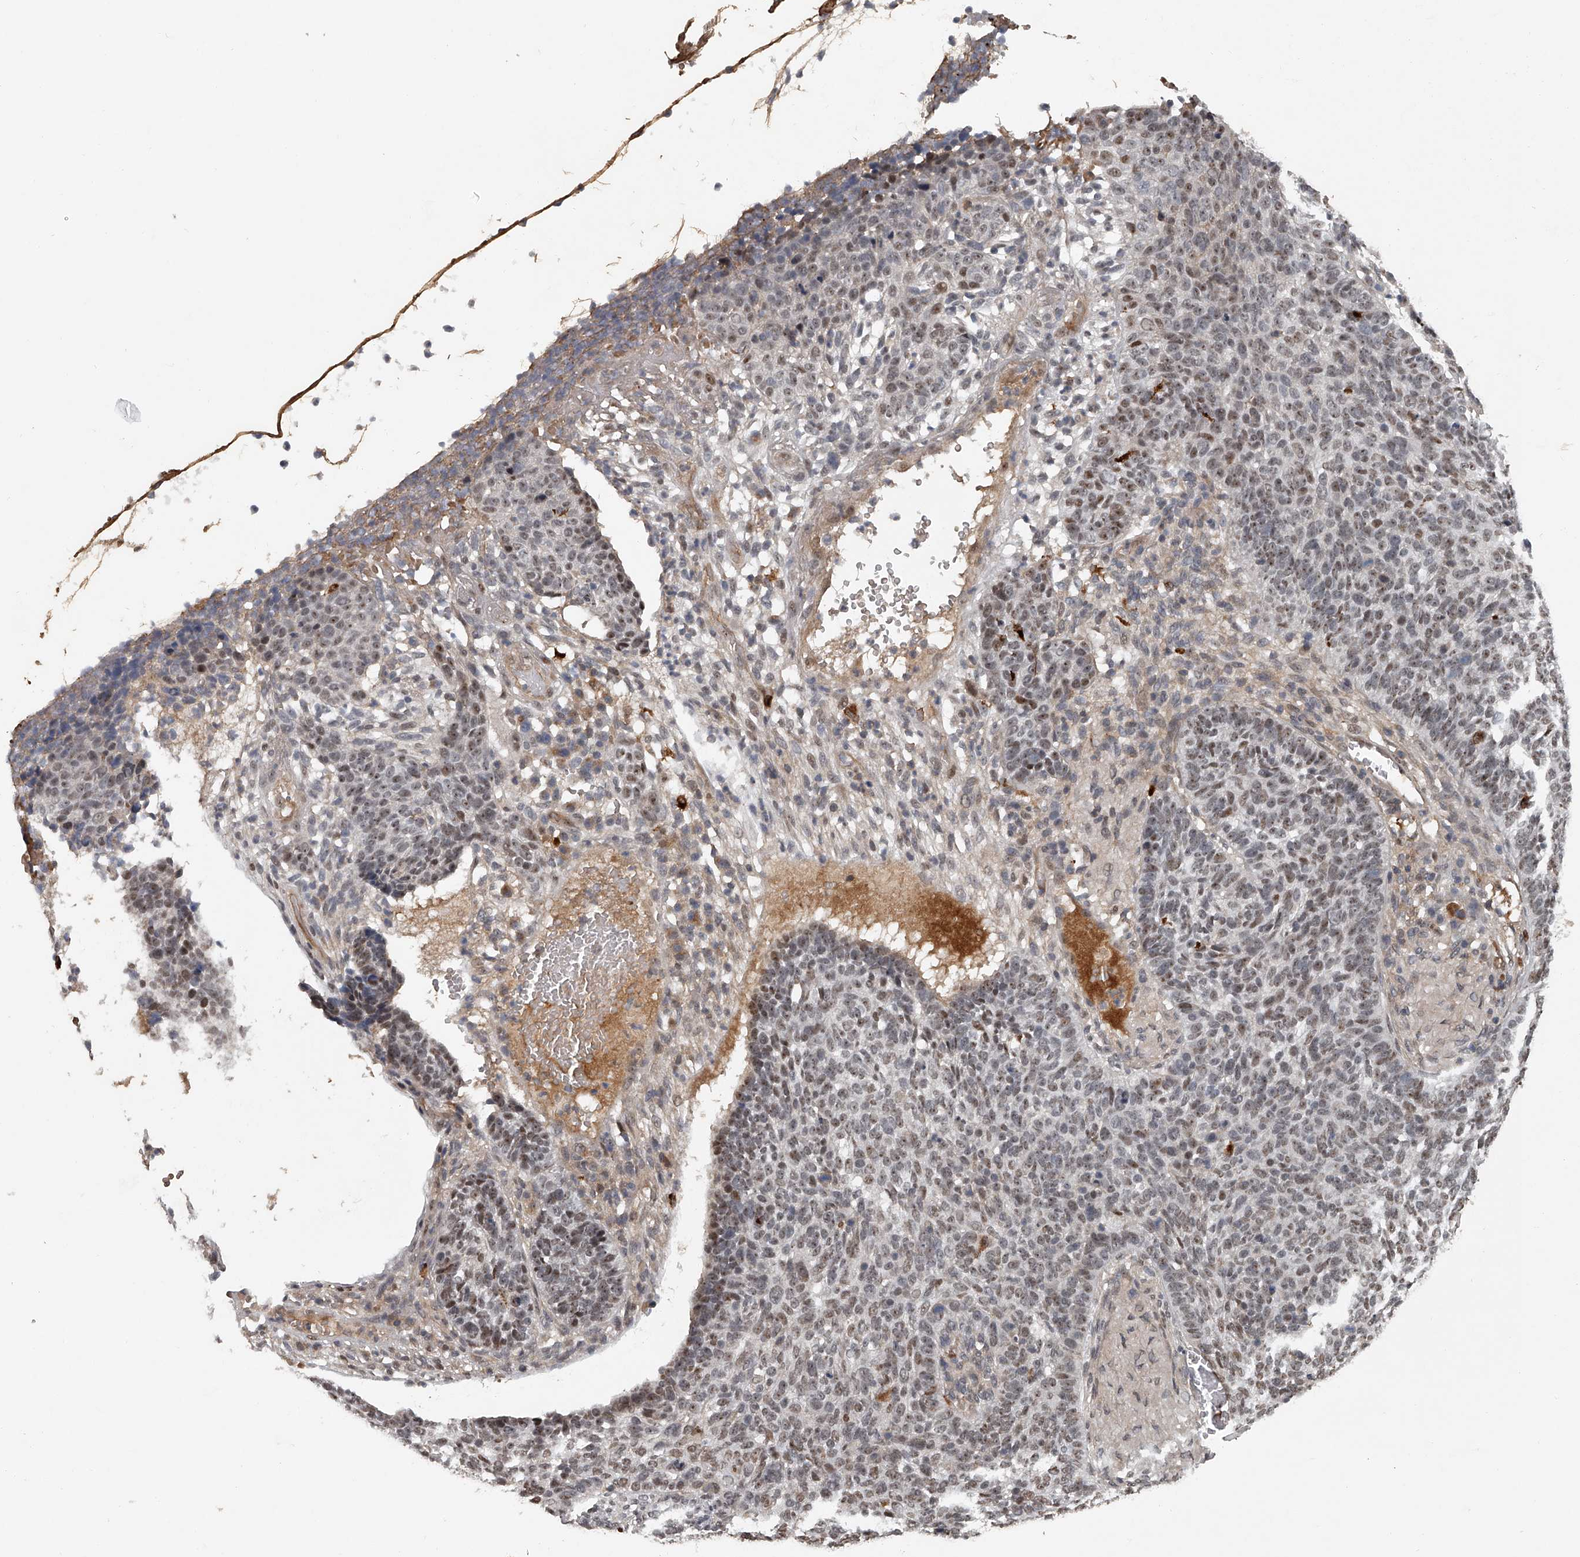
{"staining": {"intensity": "weak", "quantity": ">75%", "location": "nuclear"}, "tissue": "skin cancer", "cell_type": "Tumor cells", "image_type": "cancer", "snomed": [{"axis": "morphology", "description": "Basal cell carcinoma"}, {"axis": "topography", "description": "Skin"}], "caption": "An image showing weak nuclear positivity in approximately >75% of tumor cells in basal cell carcinoma (skin), as visualized by brown immunohistochemical staining.", "gene": "PLEKHG1", "patient": {"sex": "male", "age": 85}}